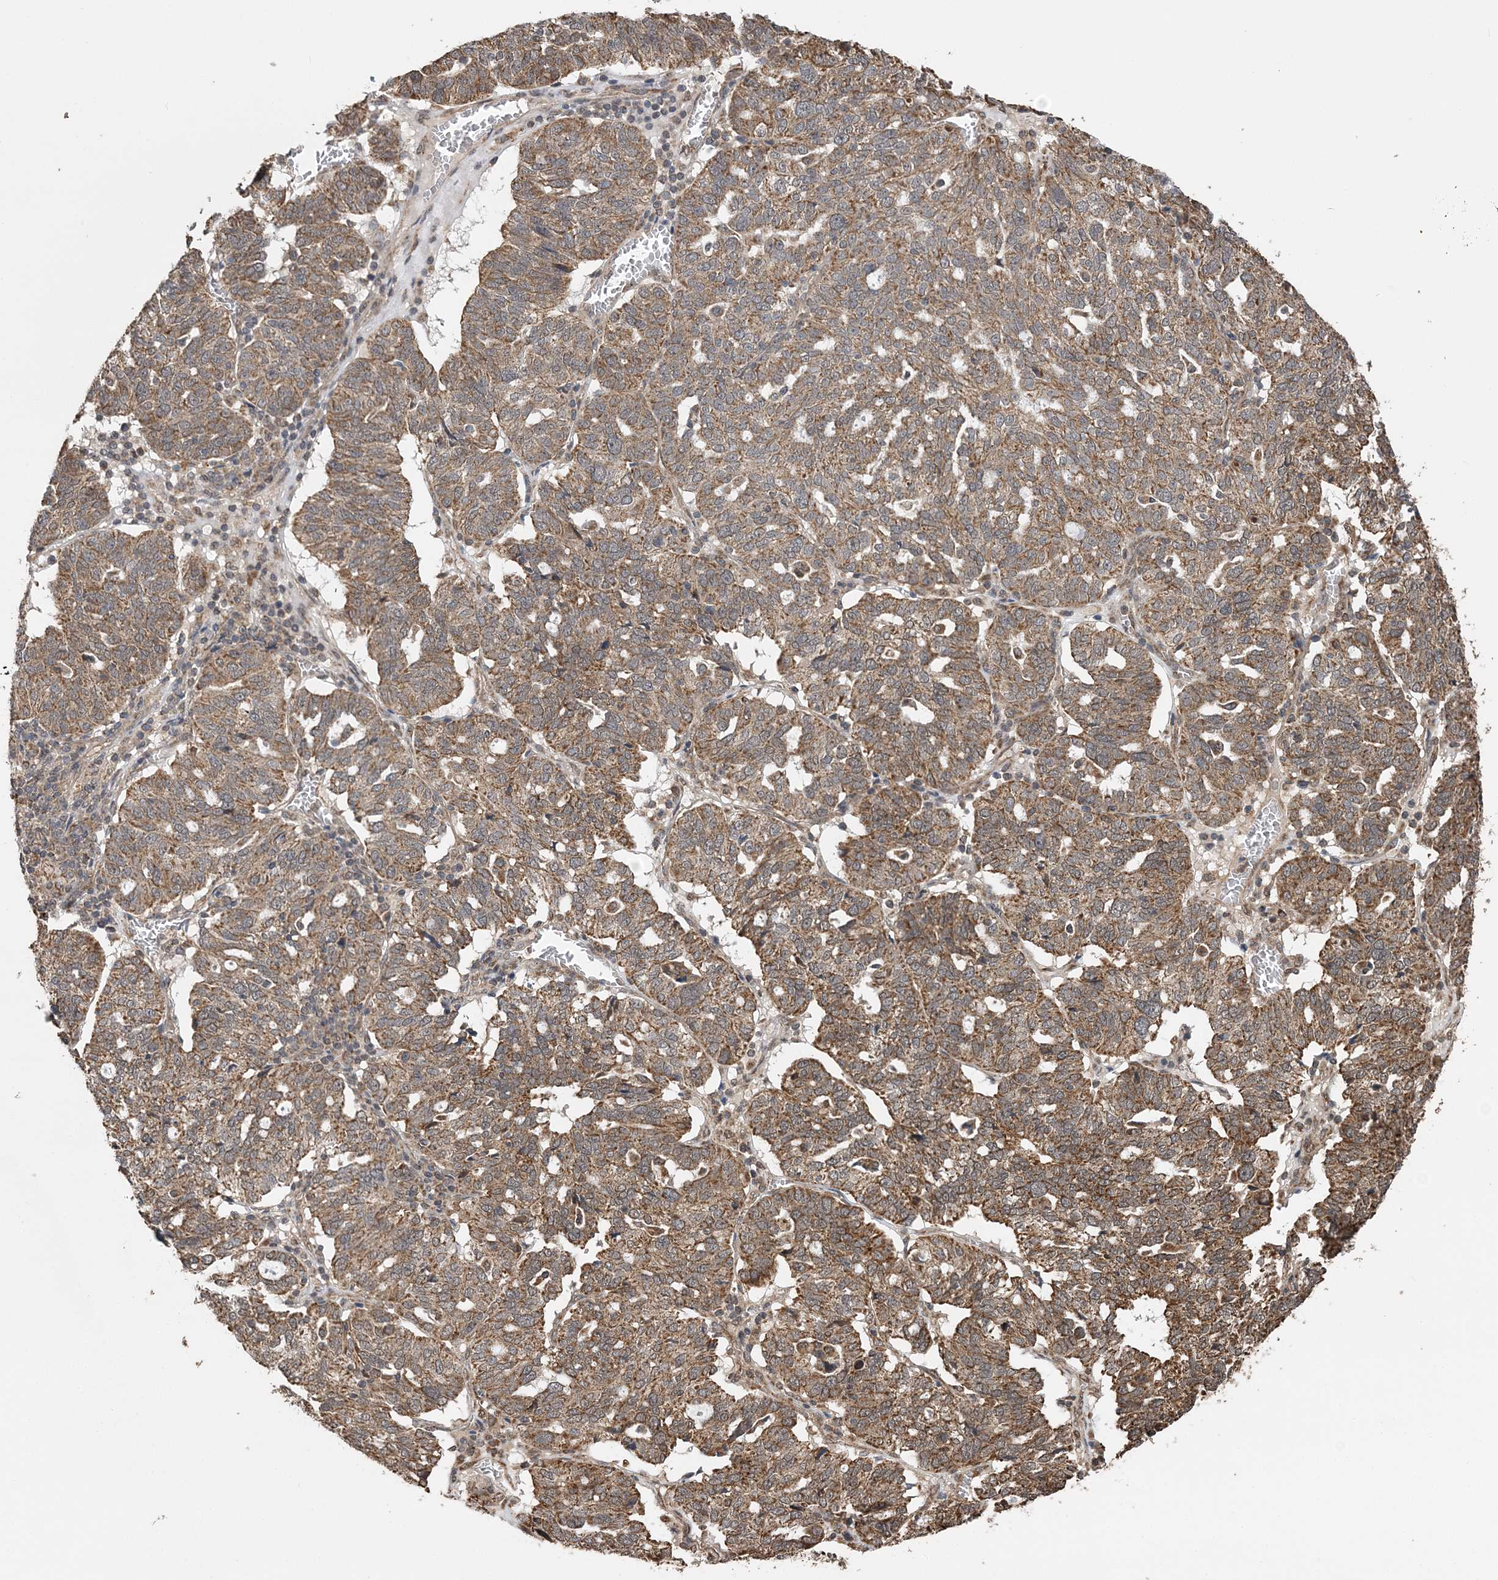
{"staining": {"intensity": "moderate", "quantity": ">75%", "location": "cytoplasmic/membranous"}, "tissue": "ovarian cancer", "cell_type": "Tumor cells", "image_type": "cancer", "snomed": [{"axis": "morphology", "description": "Cystadenocarcinoma, serous, NOS"}, {"axis": "topography", "description": "Ovary"}], "caption": "Ovarian cancer stained with a protein marker displays moderate staining in tumor cells.", "gene": "PCBP1", "patient": {"sex": "female", "age": 59}}